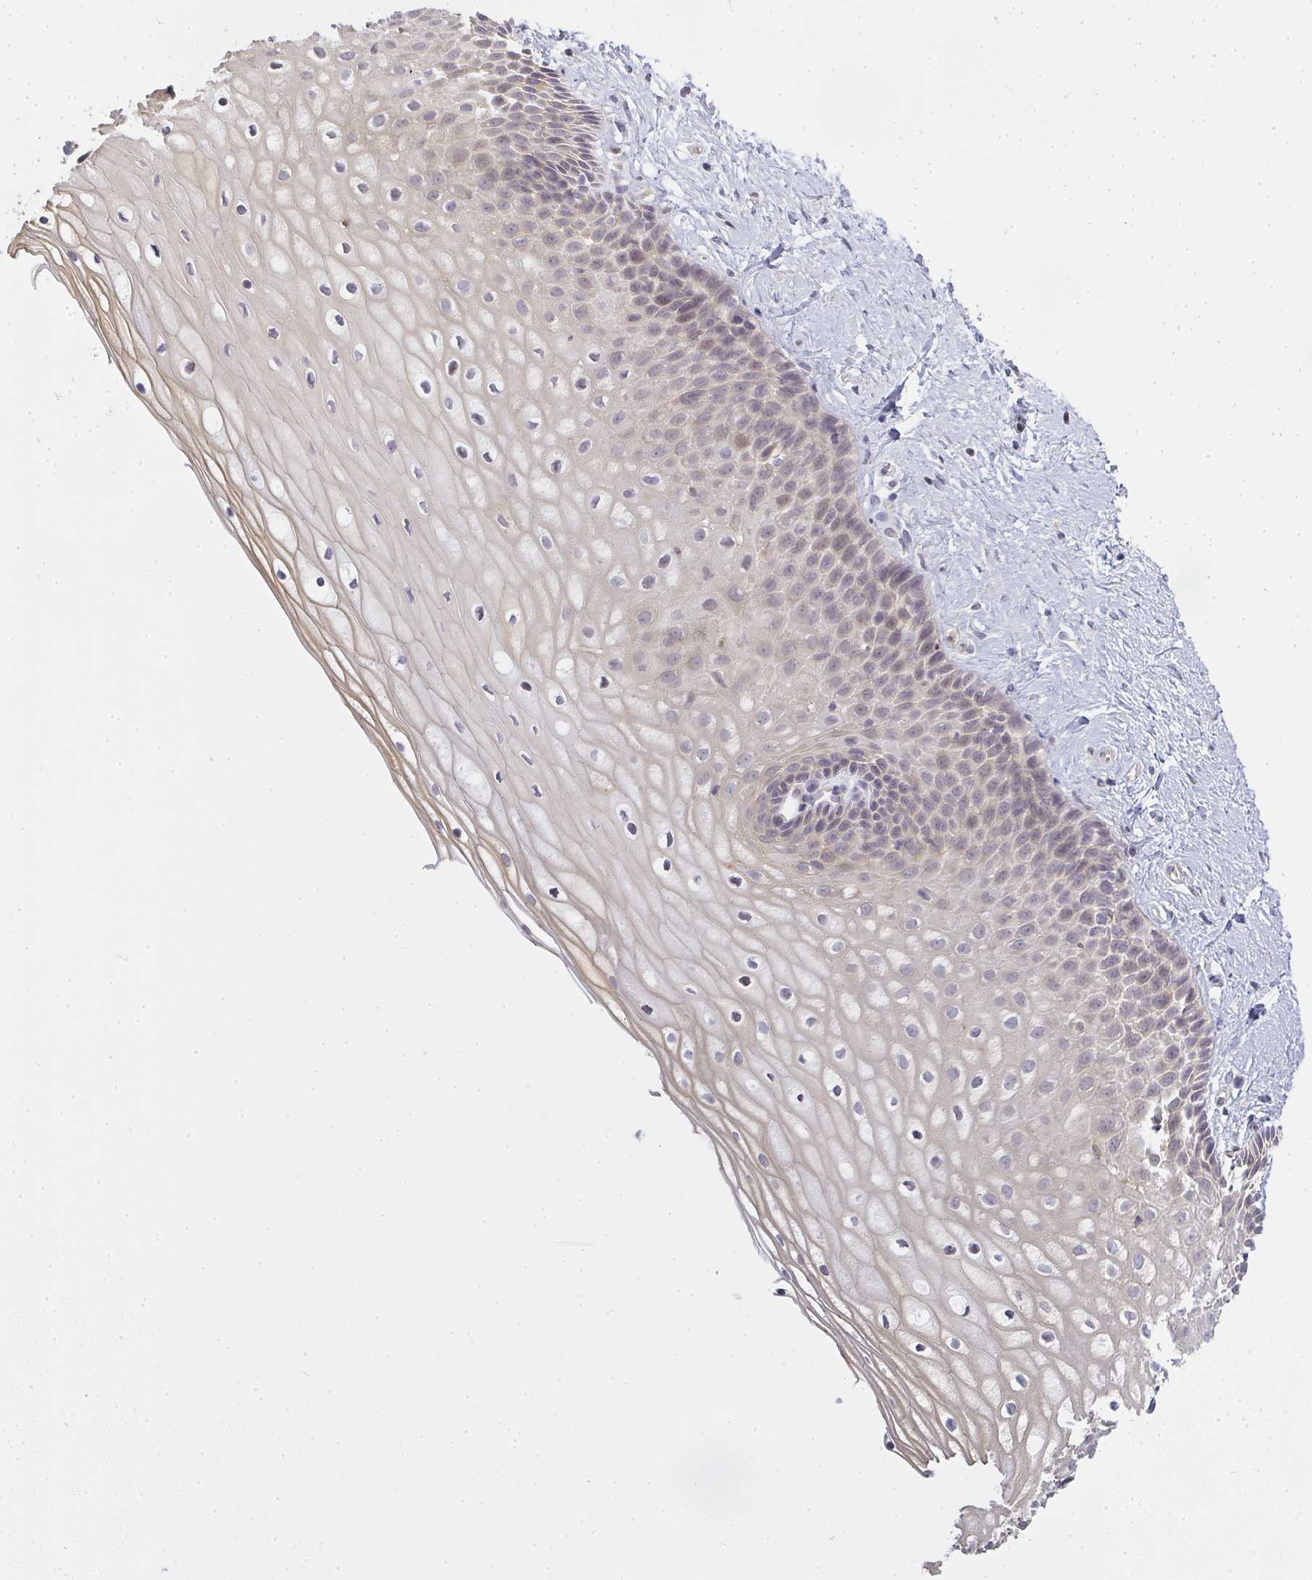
{"staining": {"intensity": "weak", "quantity": "<25%", "location": "cytoplasmic/membranous"}, "tissue": "cervix", "cell_type": "Glandular cells", "image_type": "normal", "snomed": [{"axis": "morphology", "description": "Normal tissue, NOS"}, {"axis": "topography", "description": "Cervix"}], "caption": "The micrograph demonstrates no significant staining in glandular cells of cervix.", "gene": "GSDMB", "patient": {"sex": "female", "age": 36}}